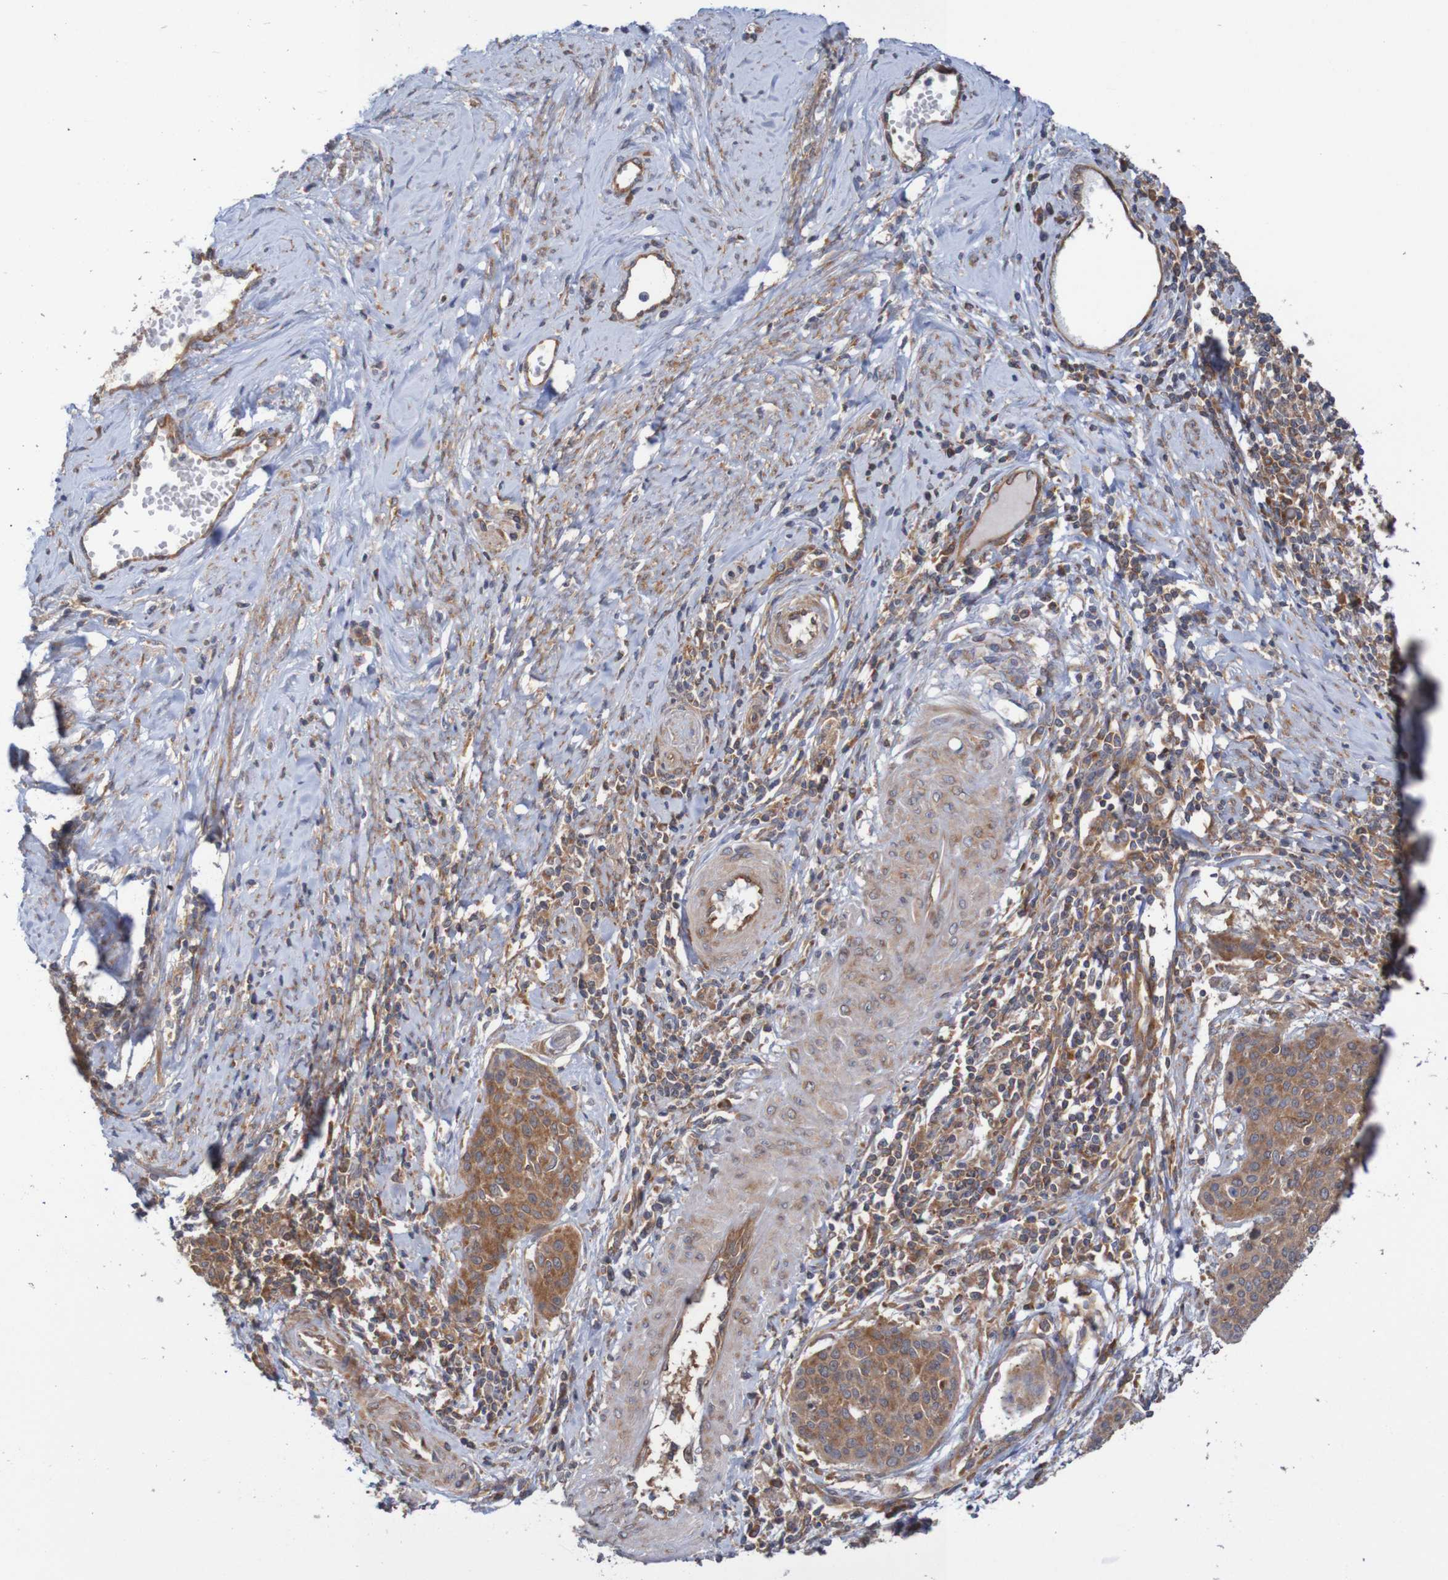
{"staining": {"intensity": "strong", "quantity": ">75%", "location": "cytoplasmic/membranous"}, "tissue": "cervical cancer", "cell_type": "Tumor cells", "image_type": "cancer", "snomed": [{"axis": "morphology", "description": "Squamous cell carcinoma, NOS"}, {"axis": "topography", "description": "Cervix"}], "caption": "Immunohistochemistry photomicrograph of neoplastic tissue: human squamous cell carcinoma (cervical) stained using immunohistochemistry reveals high levels of strong protein expression localized specifically in the cytoplasmic/membranous of tumor cells, appearing as a cytoplasmic/membranous brown color.", "gene": "LRRC47", "patient": {"sex": "female", "age": 38}}